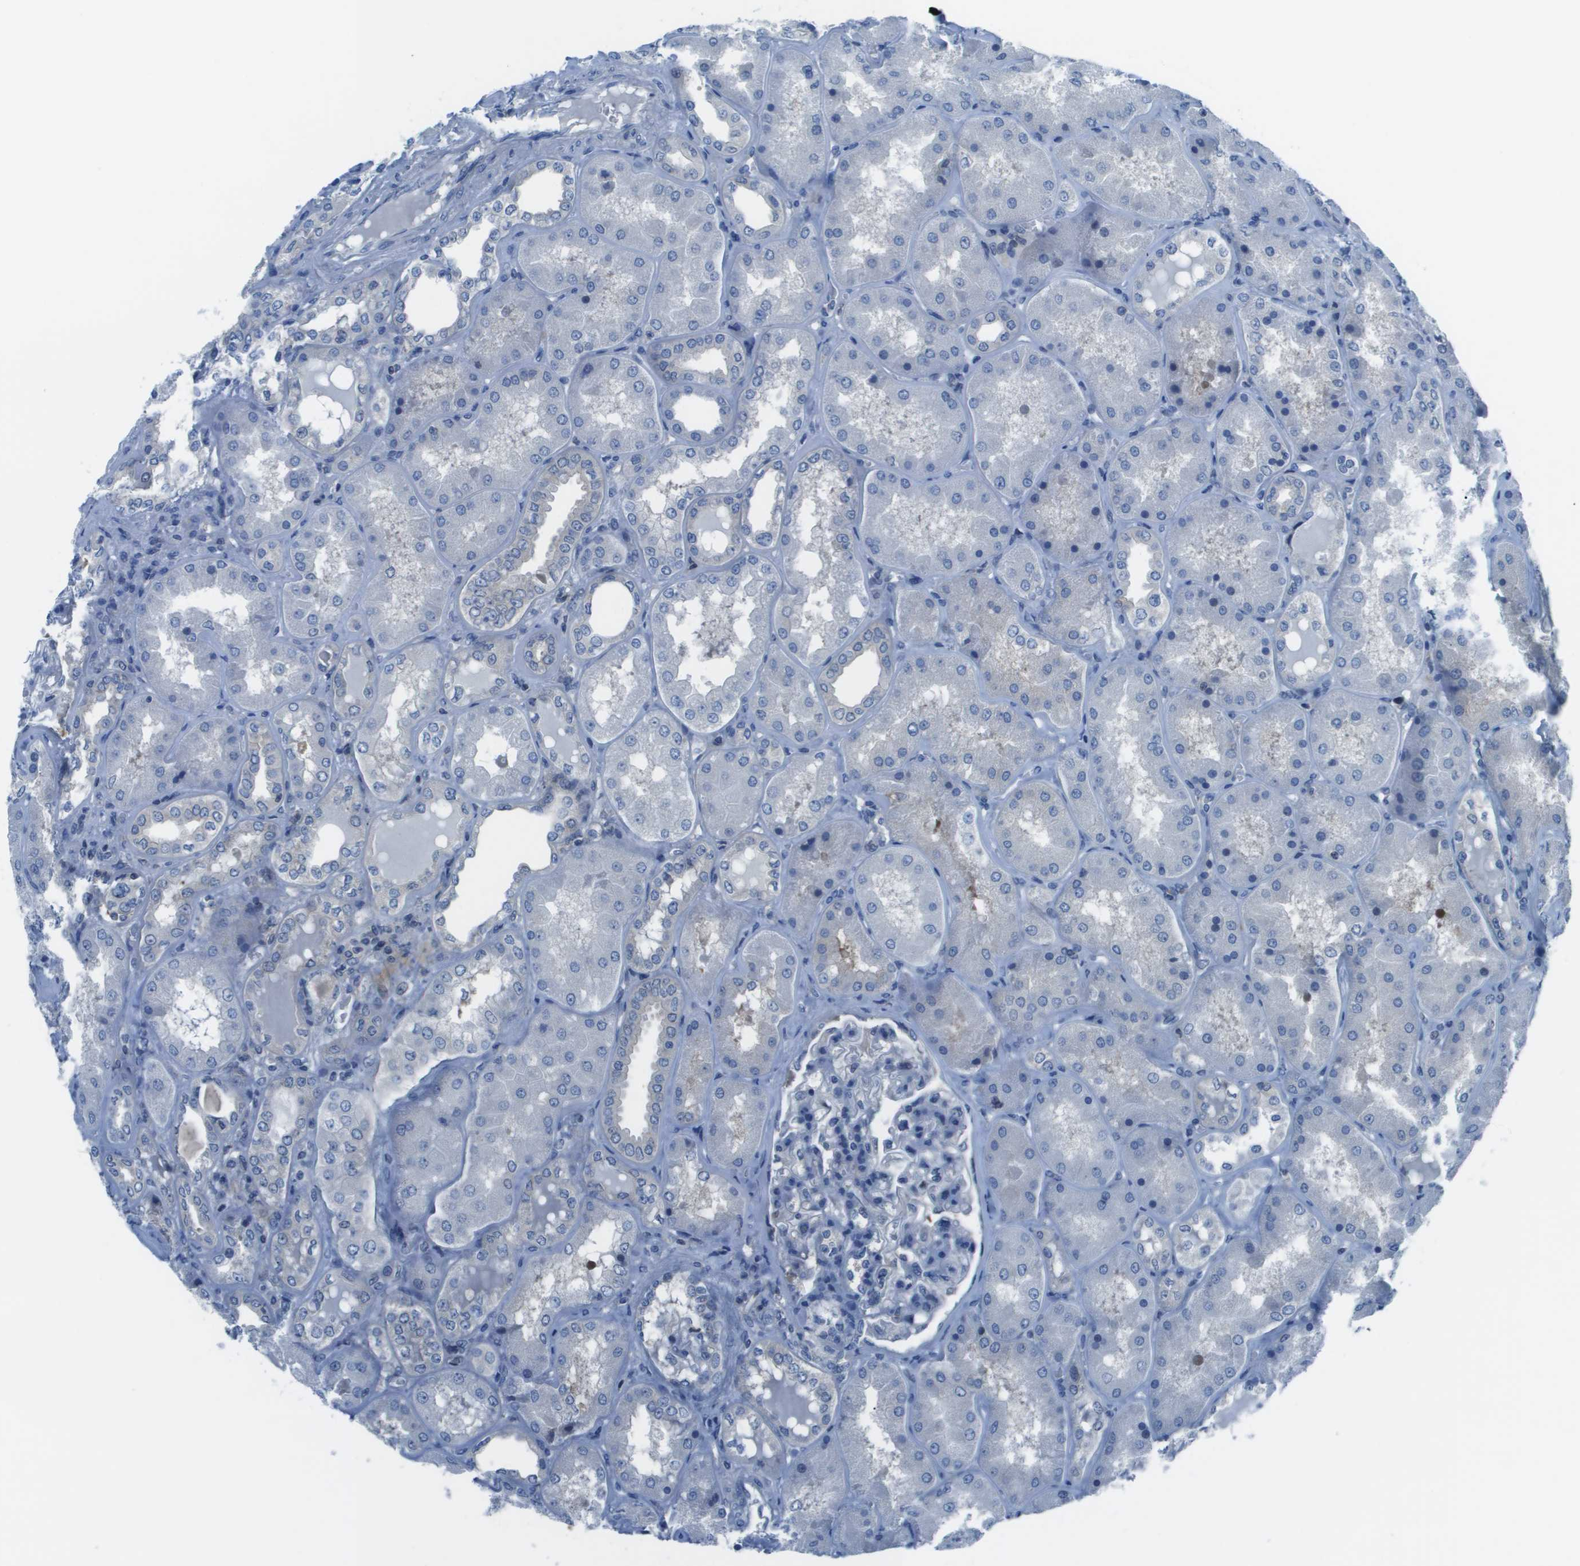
{"staining": {"intensity": "negative", "quantity": "none", "location": "none"}, "tissue": "kidney", "cell_type": "Cells in glomeruli", "image_type": "normal", "snomed": [{"axis": "morphology", "description": "Normal tissue, NOS"}, {"axis": "topography", "description": "Kidney"}], "caption": "Kidney stained for a protein using IHC exhibits no expression cells in glomeruli.", "gene": "STIP1", "patient": {"sex": "female", "age": 56}}